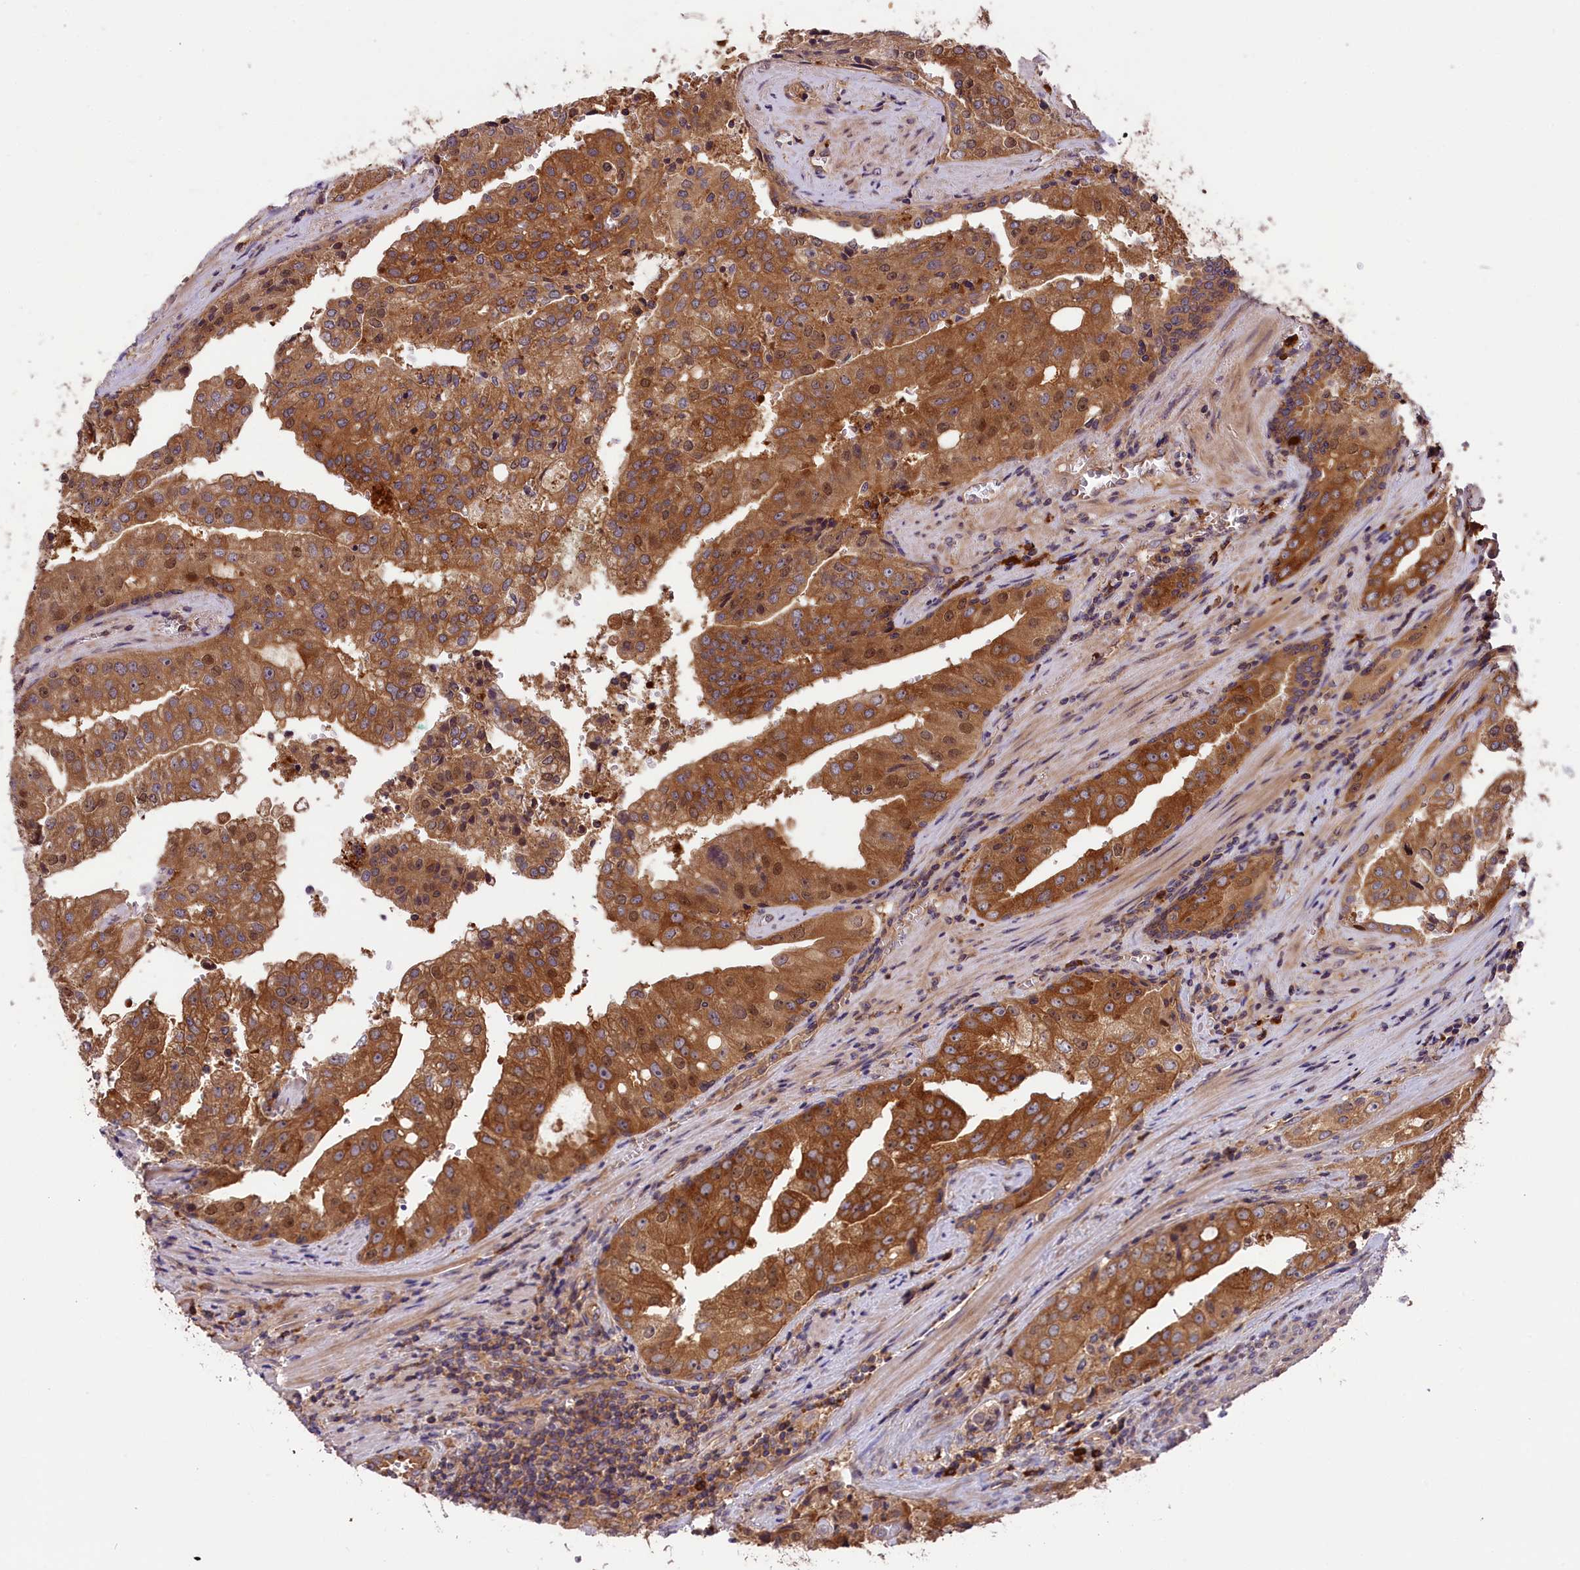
{"staining": {"intensity": "moderate", "quantity": "25%-75%", "location": "cytoplasmic/membranous,nuclear"}, "tissue": "prostate cancer", "cell_type": "Tumor cells", "image_type": "cancer", "snomed": [{"axis": "morphology", "description": "Adenocarcinoma, High grade"}, {"axis": "topography", "description": "Prostate"}], "caption": "Adenocarcinoma (high-grade) (prostate) stained with a protein marker shows moderate staining in tumor cells.", "gene": "SETD6", "patient": {"sex": "male", "age": 68}}